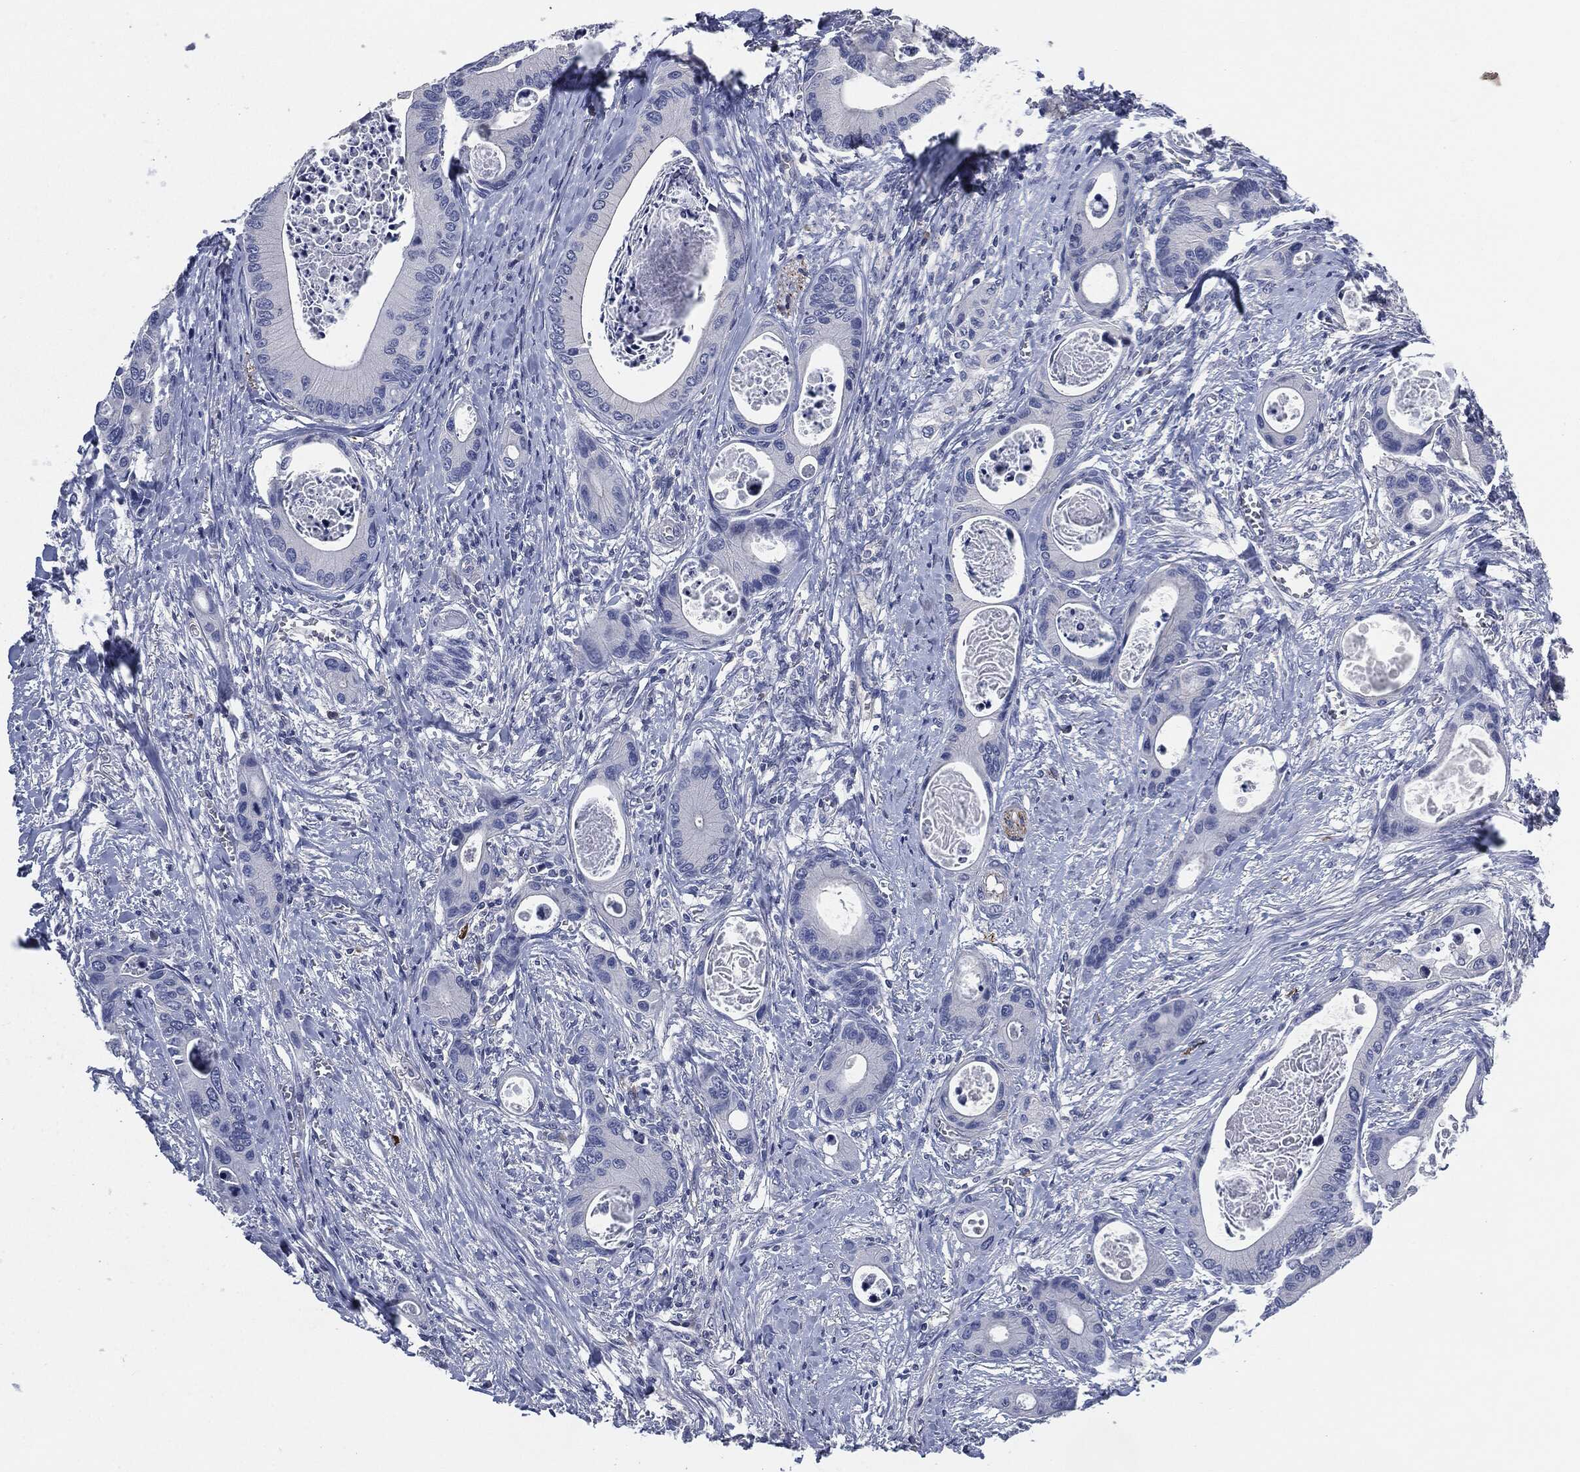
{"staining": {"intensity": "negative", "quantity": "none", "location": "none"}, "tissue": "colorectal cancer", "cell_type": "Tumor cells", "image_type": "cancer", "snomed": [{"axis": "morphology", "description": "Adenocarcinoma, NOS"}, {"axis": "topography", "description": "Colon"}], "caption": "Human colorectal cancer (adenocarcinoma) stained for a protein using immunohistochemistry displays no staining in tumor cells.", "gene": "CD27", "patient": {"sex": "female", "age": 78}}